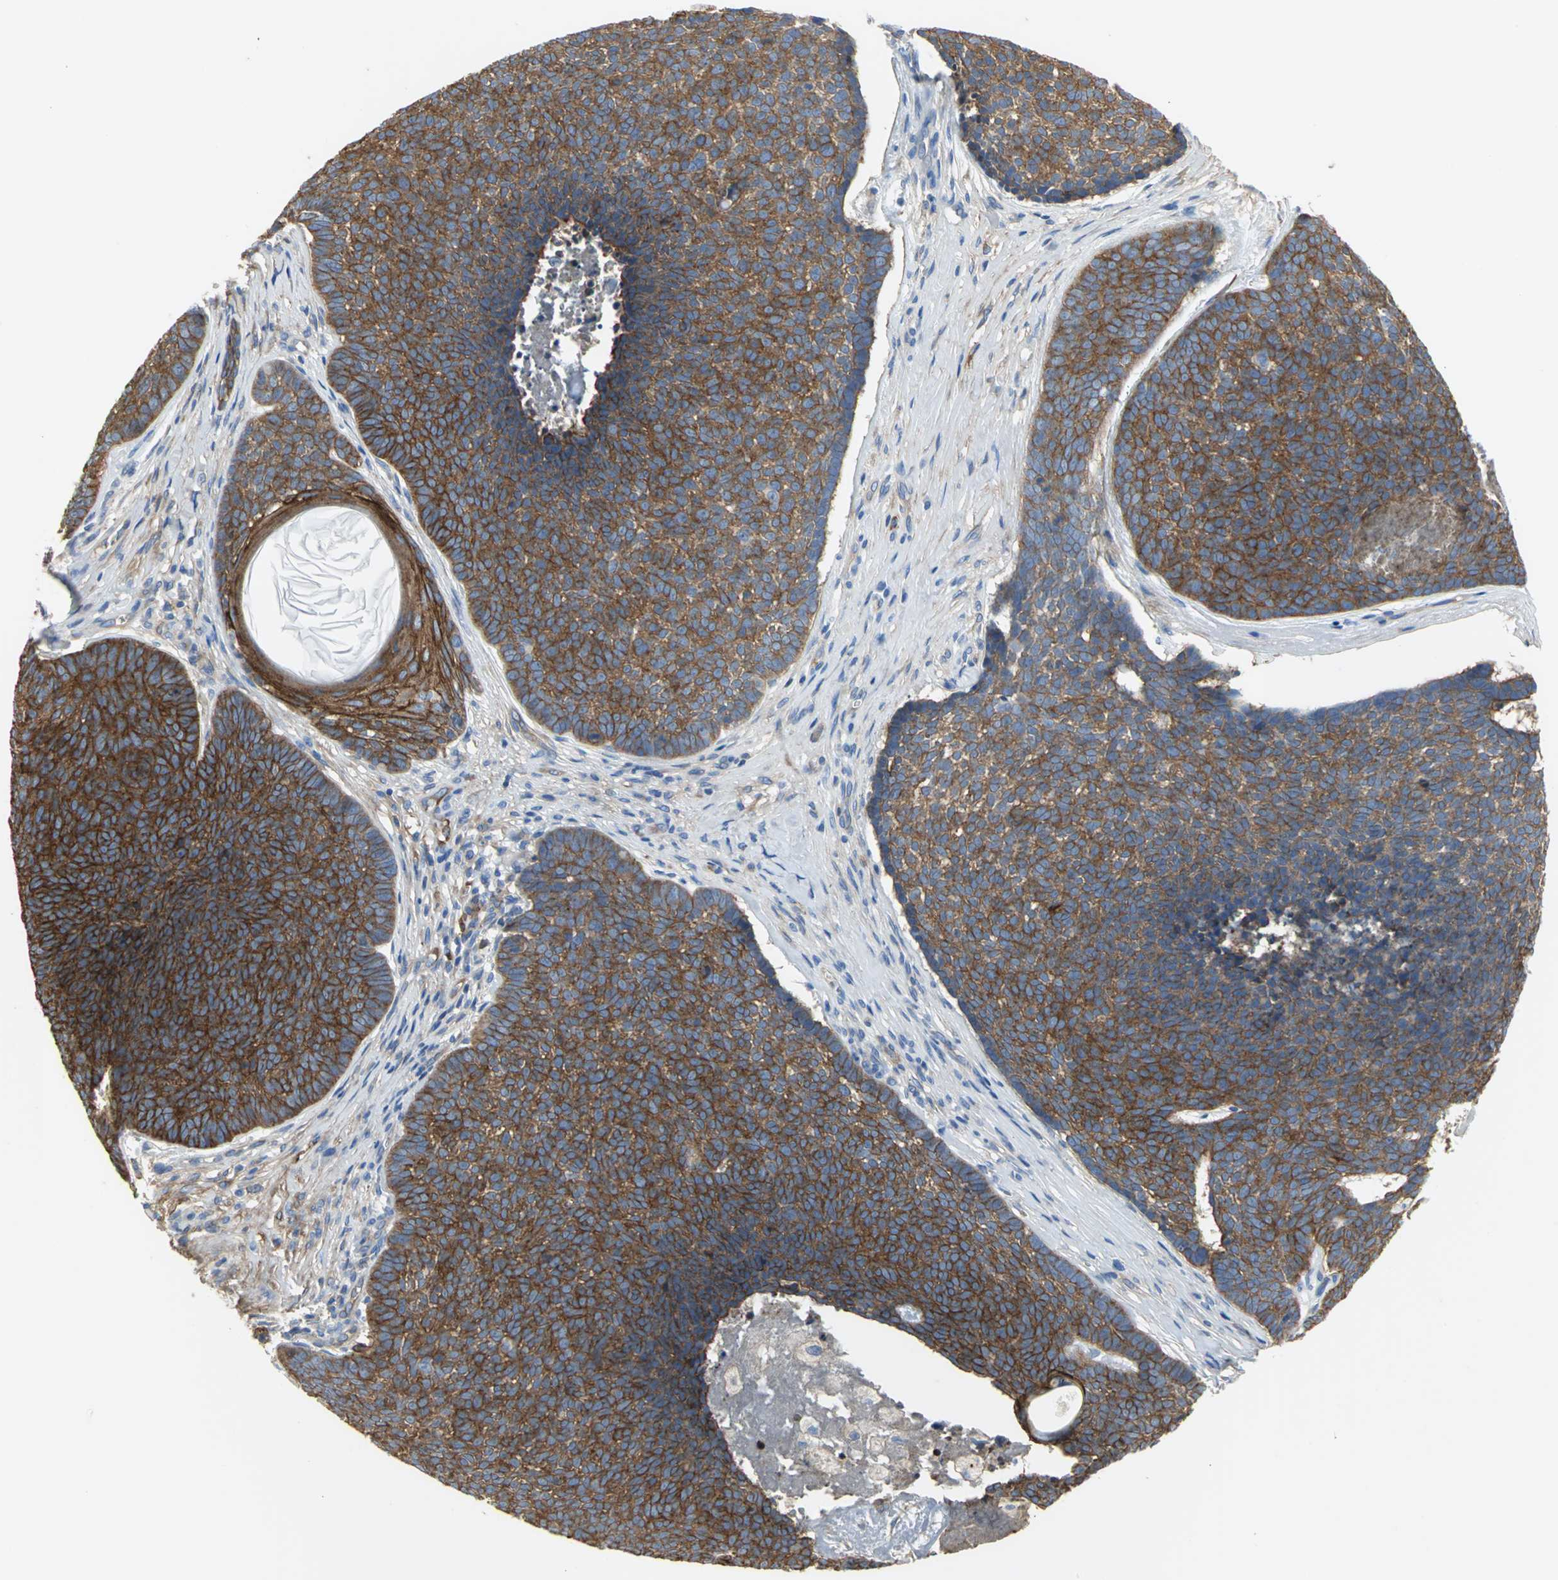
{"staining": {"intensity": "strong", "quantity": ">75%", "location": "cytoplasmic/membranous"}, "tissue": "skin cancer", "cell_type": "Tumor cells", "image_type": "cancer", "snomed": [{"axis": "morphology", "description": "Basal cell carcinoma"}, {"axis": "topography", "description": "Skin"}], "caption": "Protein staining exhibits strong cytoplasmic/membranous positivity in about >75% of tumor cells in skin basal cell carcinoma.", "gene": "FLNB", "patient": {"sex": "male", "age": 84}}